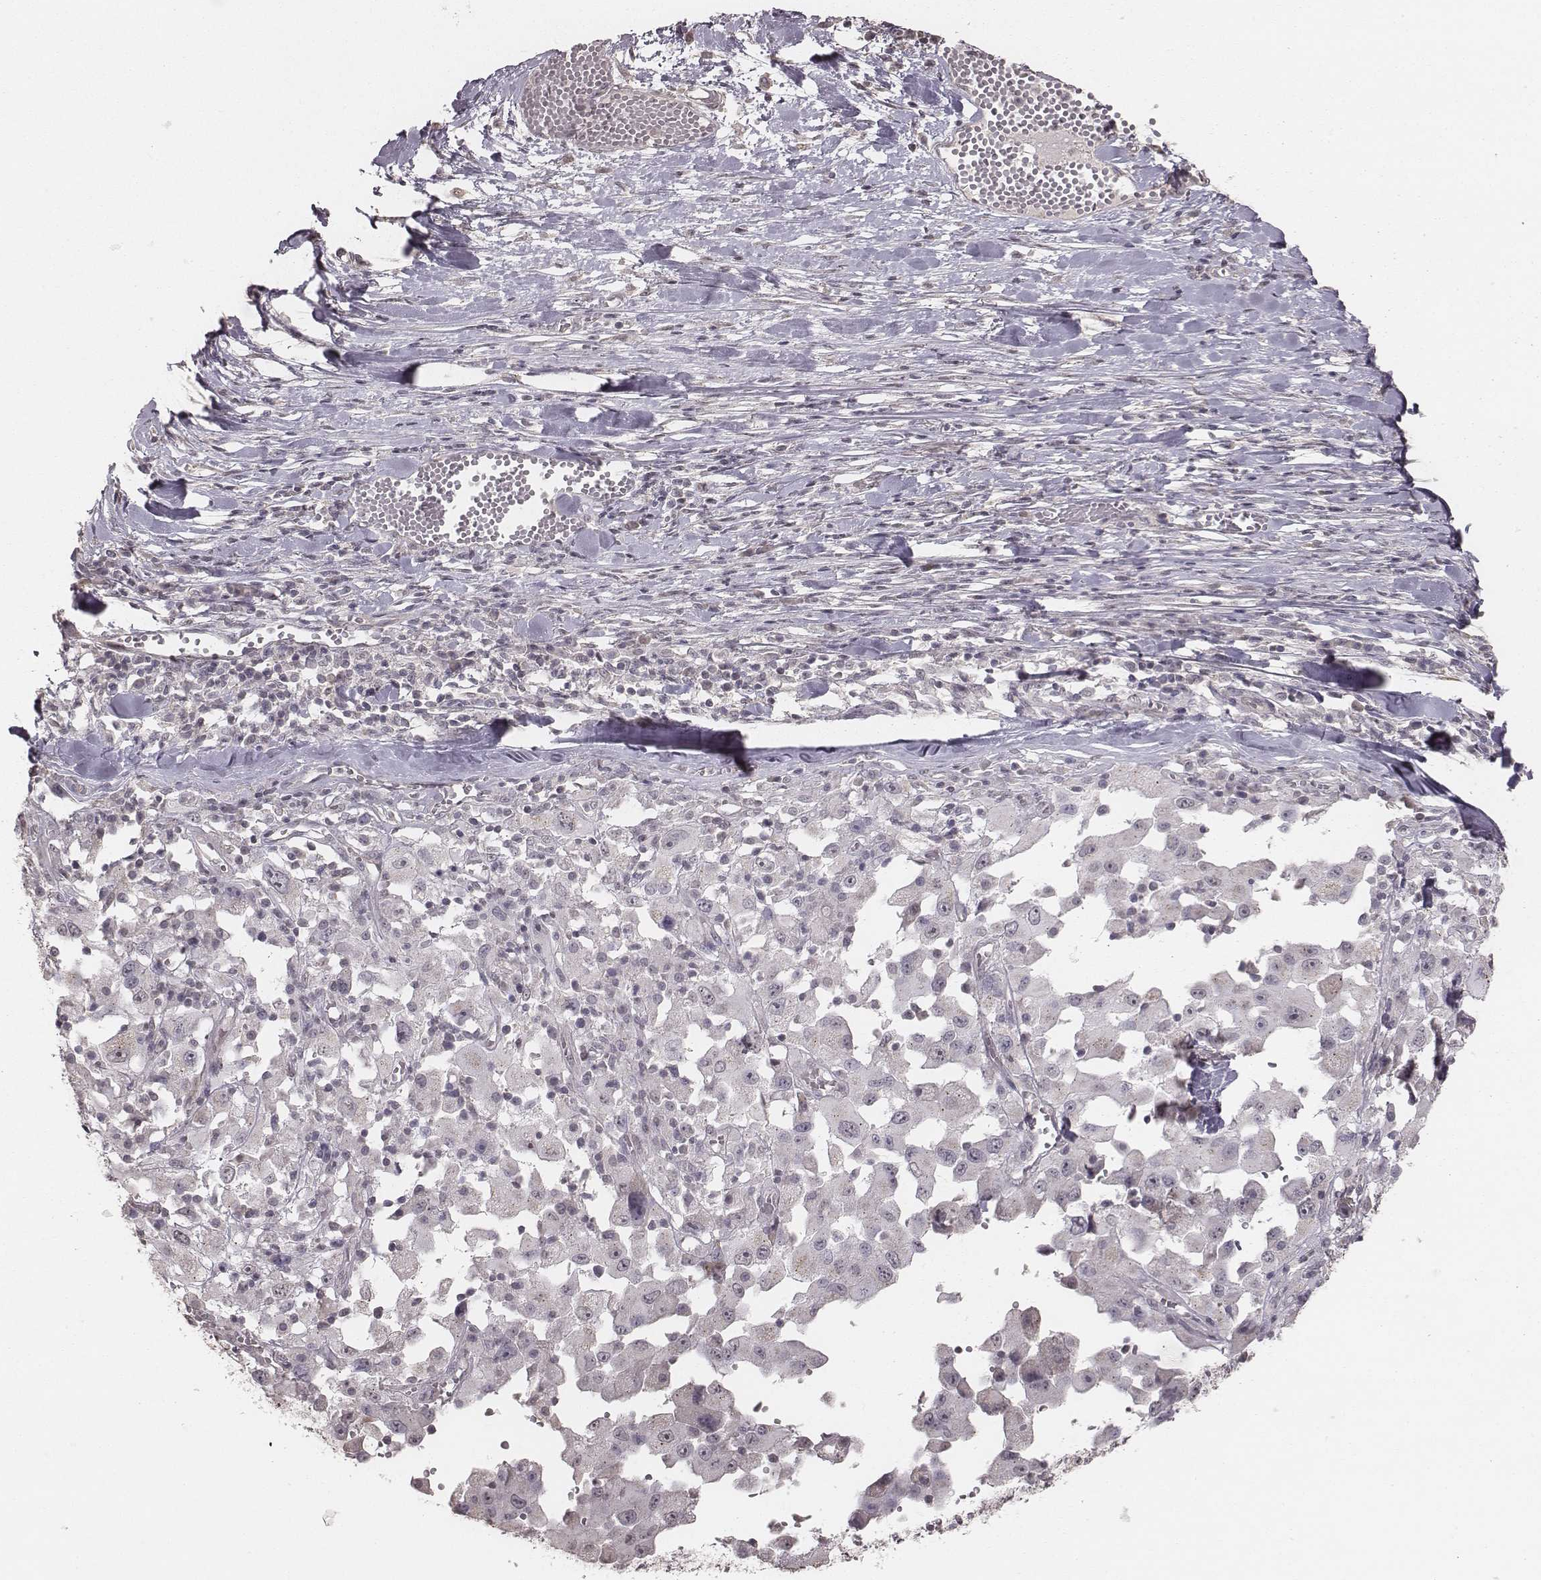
{"staining": {"intensity": "negative", "quantity": "none", "location": "none"}, "tissue": "melanoma", "cell_type": "Tumor cells", "image_type": "cancer", "snomed": [{"axis": "morphology", "description": "Malignant melanoma, Metastatic site"}, {"axis": "topography", "description": "Lymph node"}], "caption": "A micrograph of melanoma stained for a protein reveals no brown staining in tumor cells.", "gene": "SLC7A4", "patient": {"sex": "male", "age": 50}}